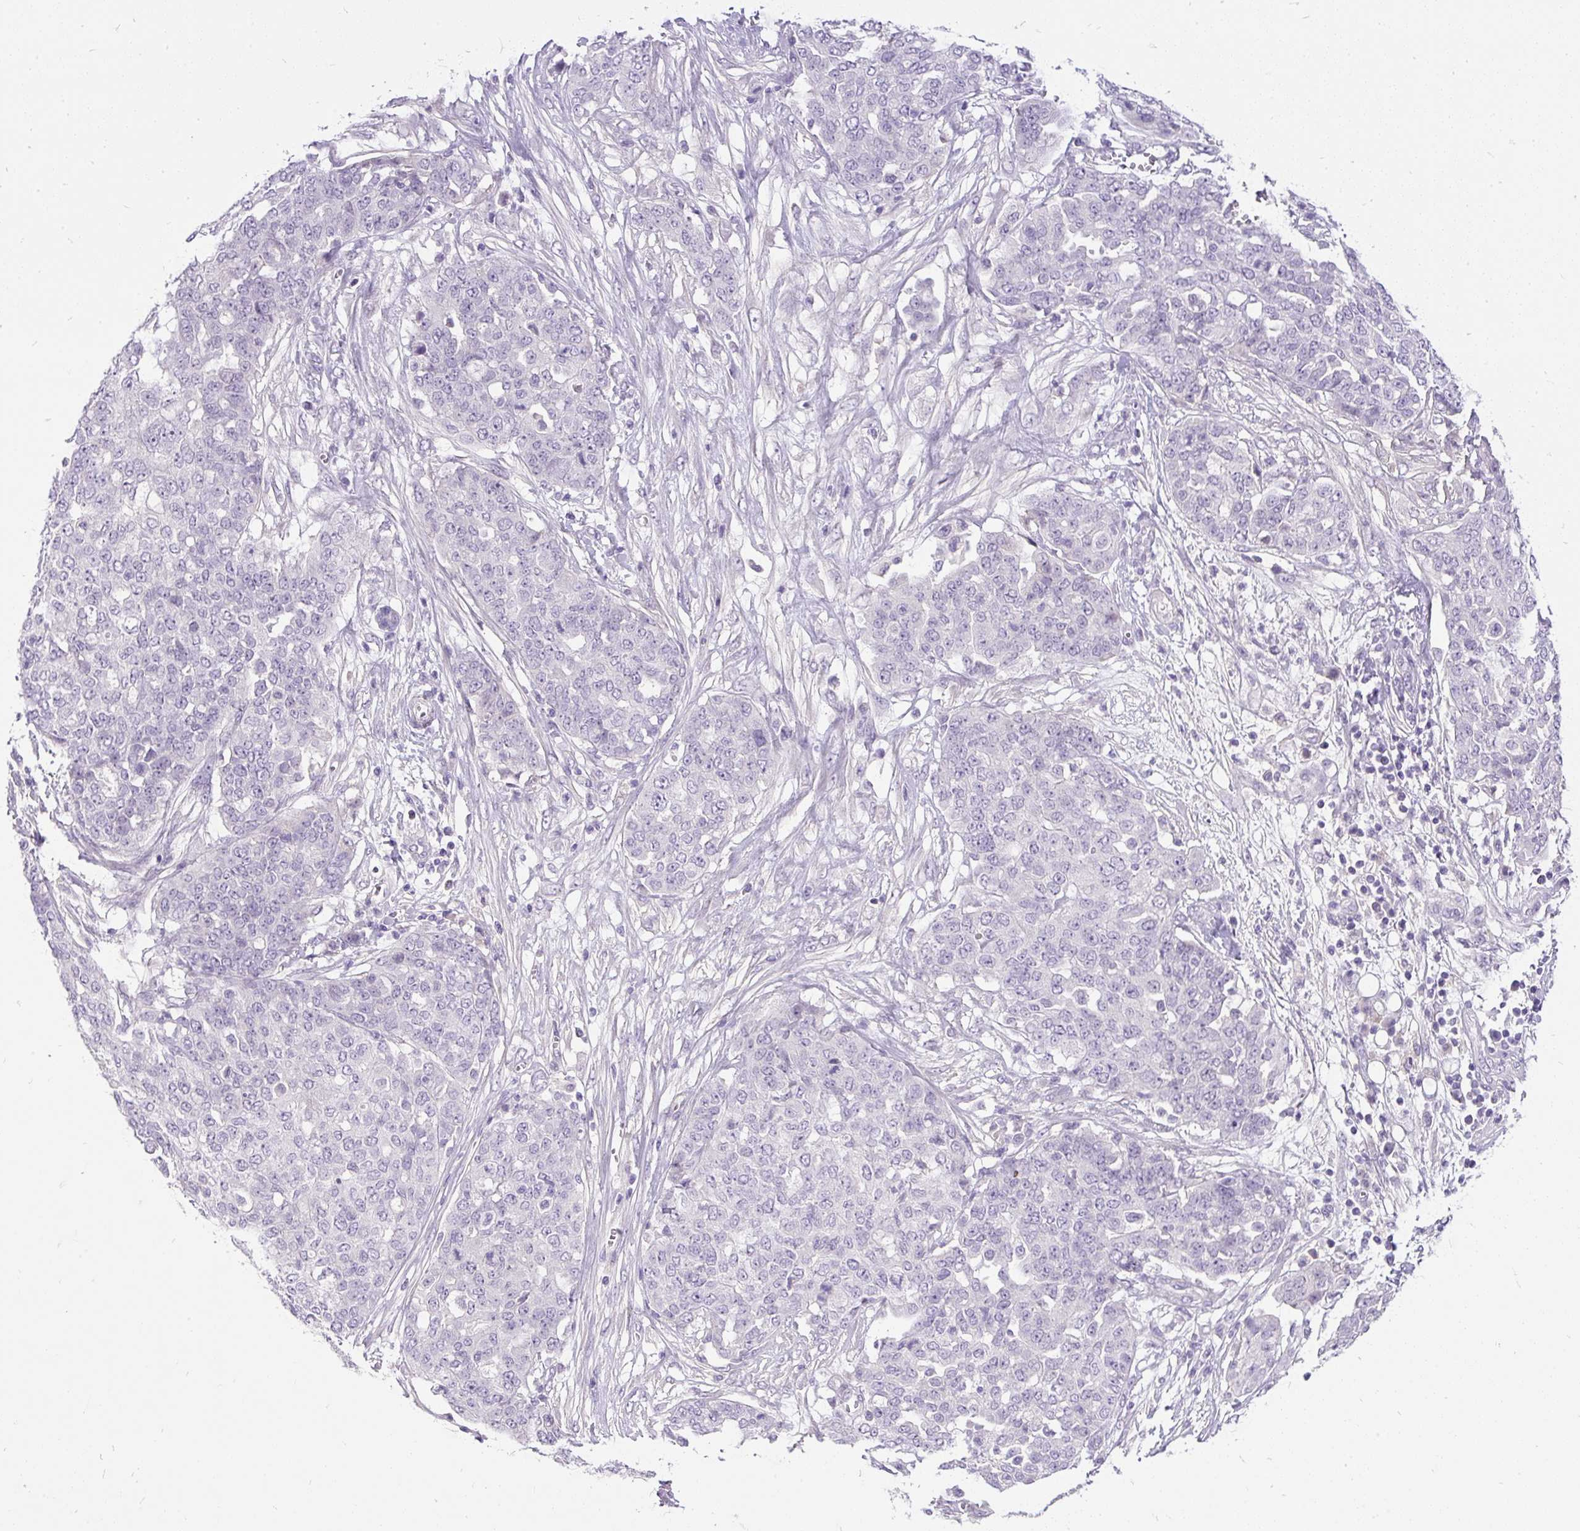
{"staining": {"intensity": "negative", "quantity": "none", "location": "none"}, "tissue": "ovarian cancer", "cell_type": "Tumor cells", "image_type": "cancer", "snomed": [{"axis": "morphology", "description": "Cystadenocarcinoma, serous, NOS"}, {"axis": "topography", "description": "Soft tissue"}, {"axis": "topography", "description": "Ovary"}], "caption": "The micrograph displays no significant expression in tumor cells of ovarian cancer (serous cystadenocarcinoma). (DAB immunohistochemistry (IHC), high magnification).", "gene": "KRTAP20-3", "patient": {"sex": "female", "age": 57}}